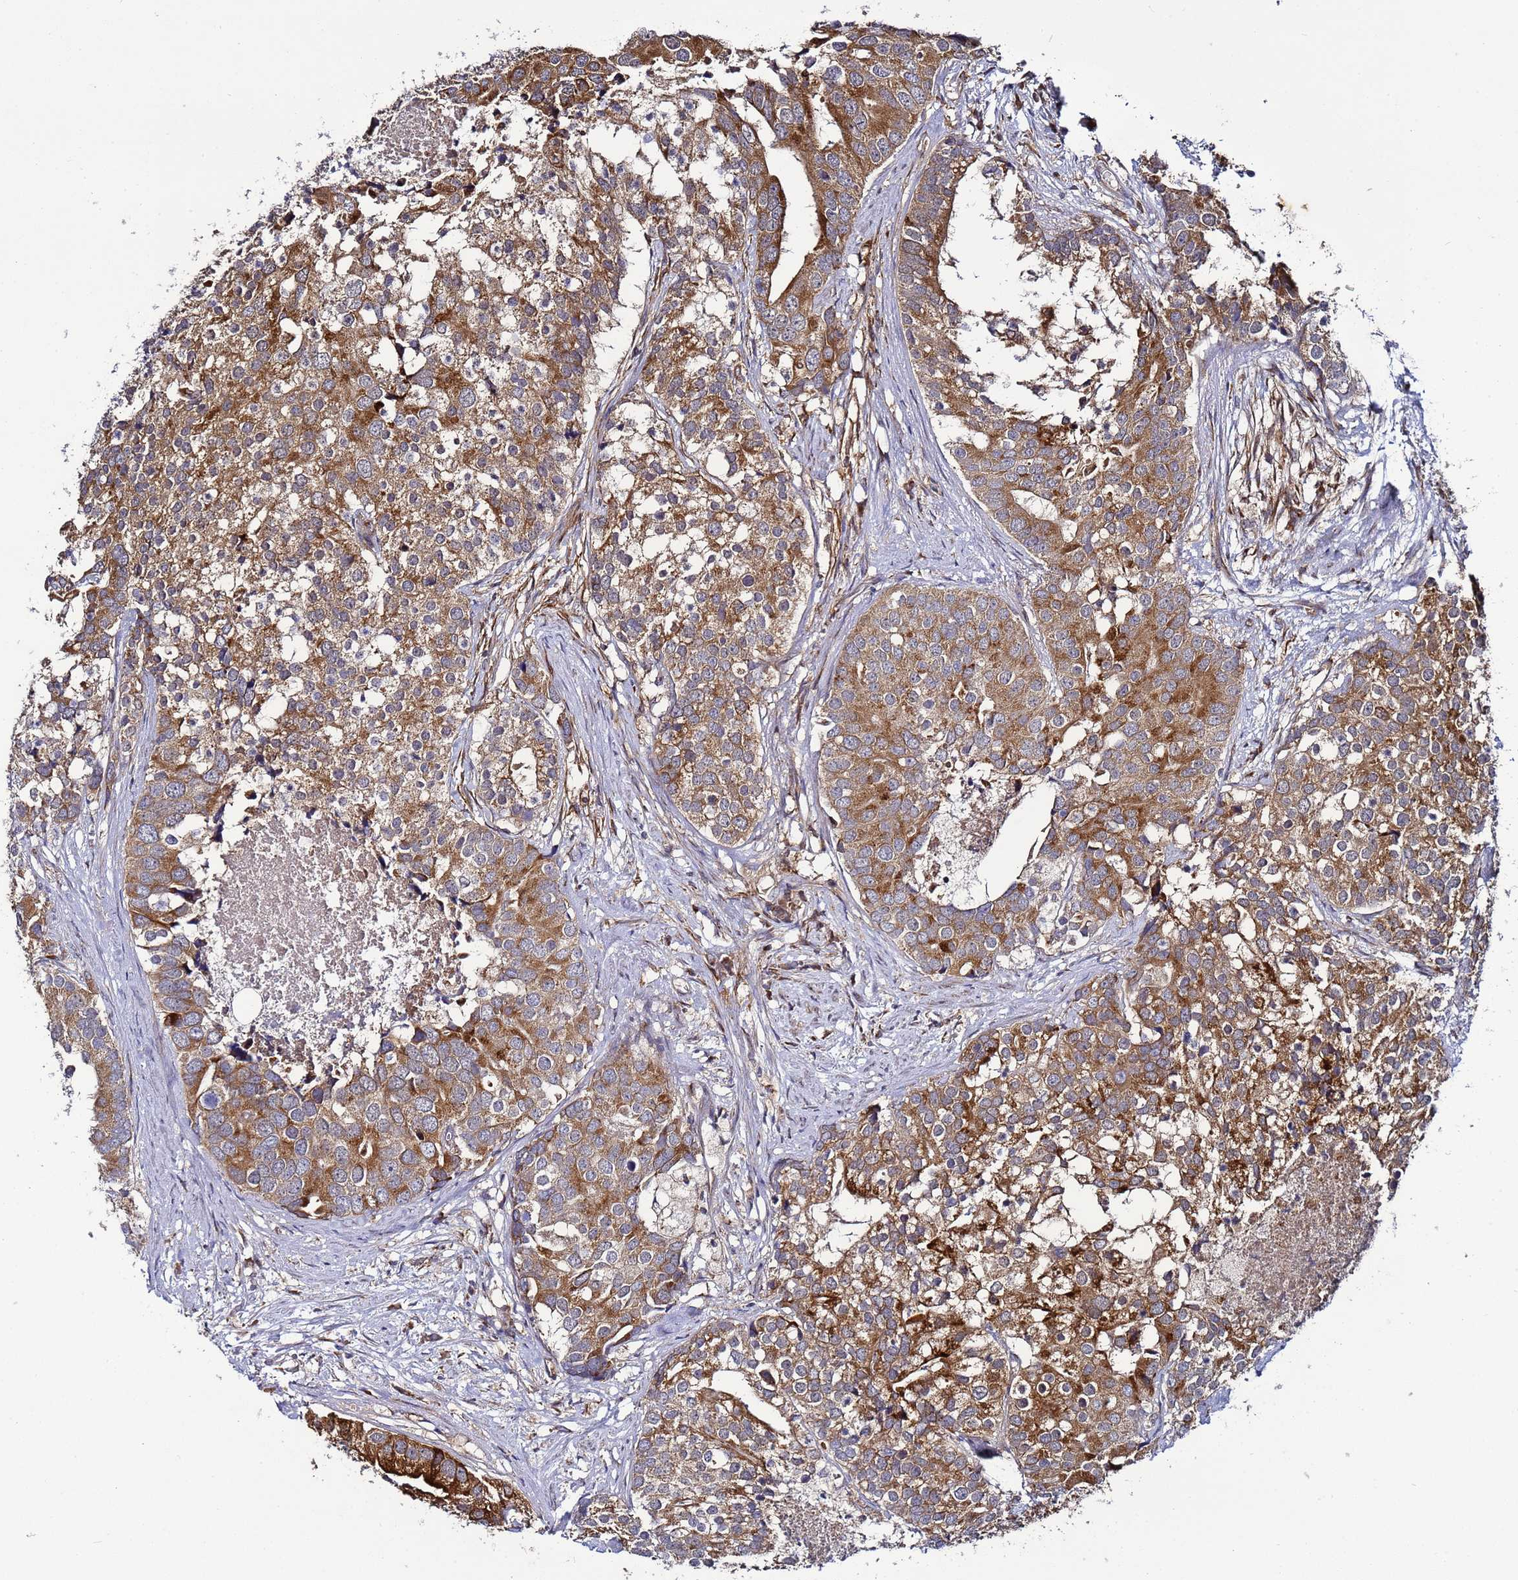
{"staining": {"intensity": "moderate", "quantity": ">75%", "location": "cytoplasmic/membranous"}, "tissue": "prostate cancer", "cell_type": "Tumor cells", "image_type": "cancer", "snomed": [{"axis": "morphology", "description": "Adenocarcinoma, High grade"}, {"axis": "topography", "description": "Prostate"}], "caption": "Prostate adenocarcinoma (high-grade) stained with immunohistochemistry (IHC) exhibits moderate cytoplasmic/membranous expression in about >75% of tumor cells.", "gene": "TMEM176B", "patient": {"sex": "male", "age": 62}}